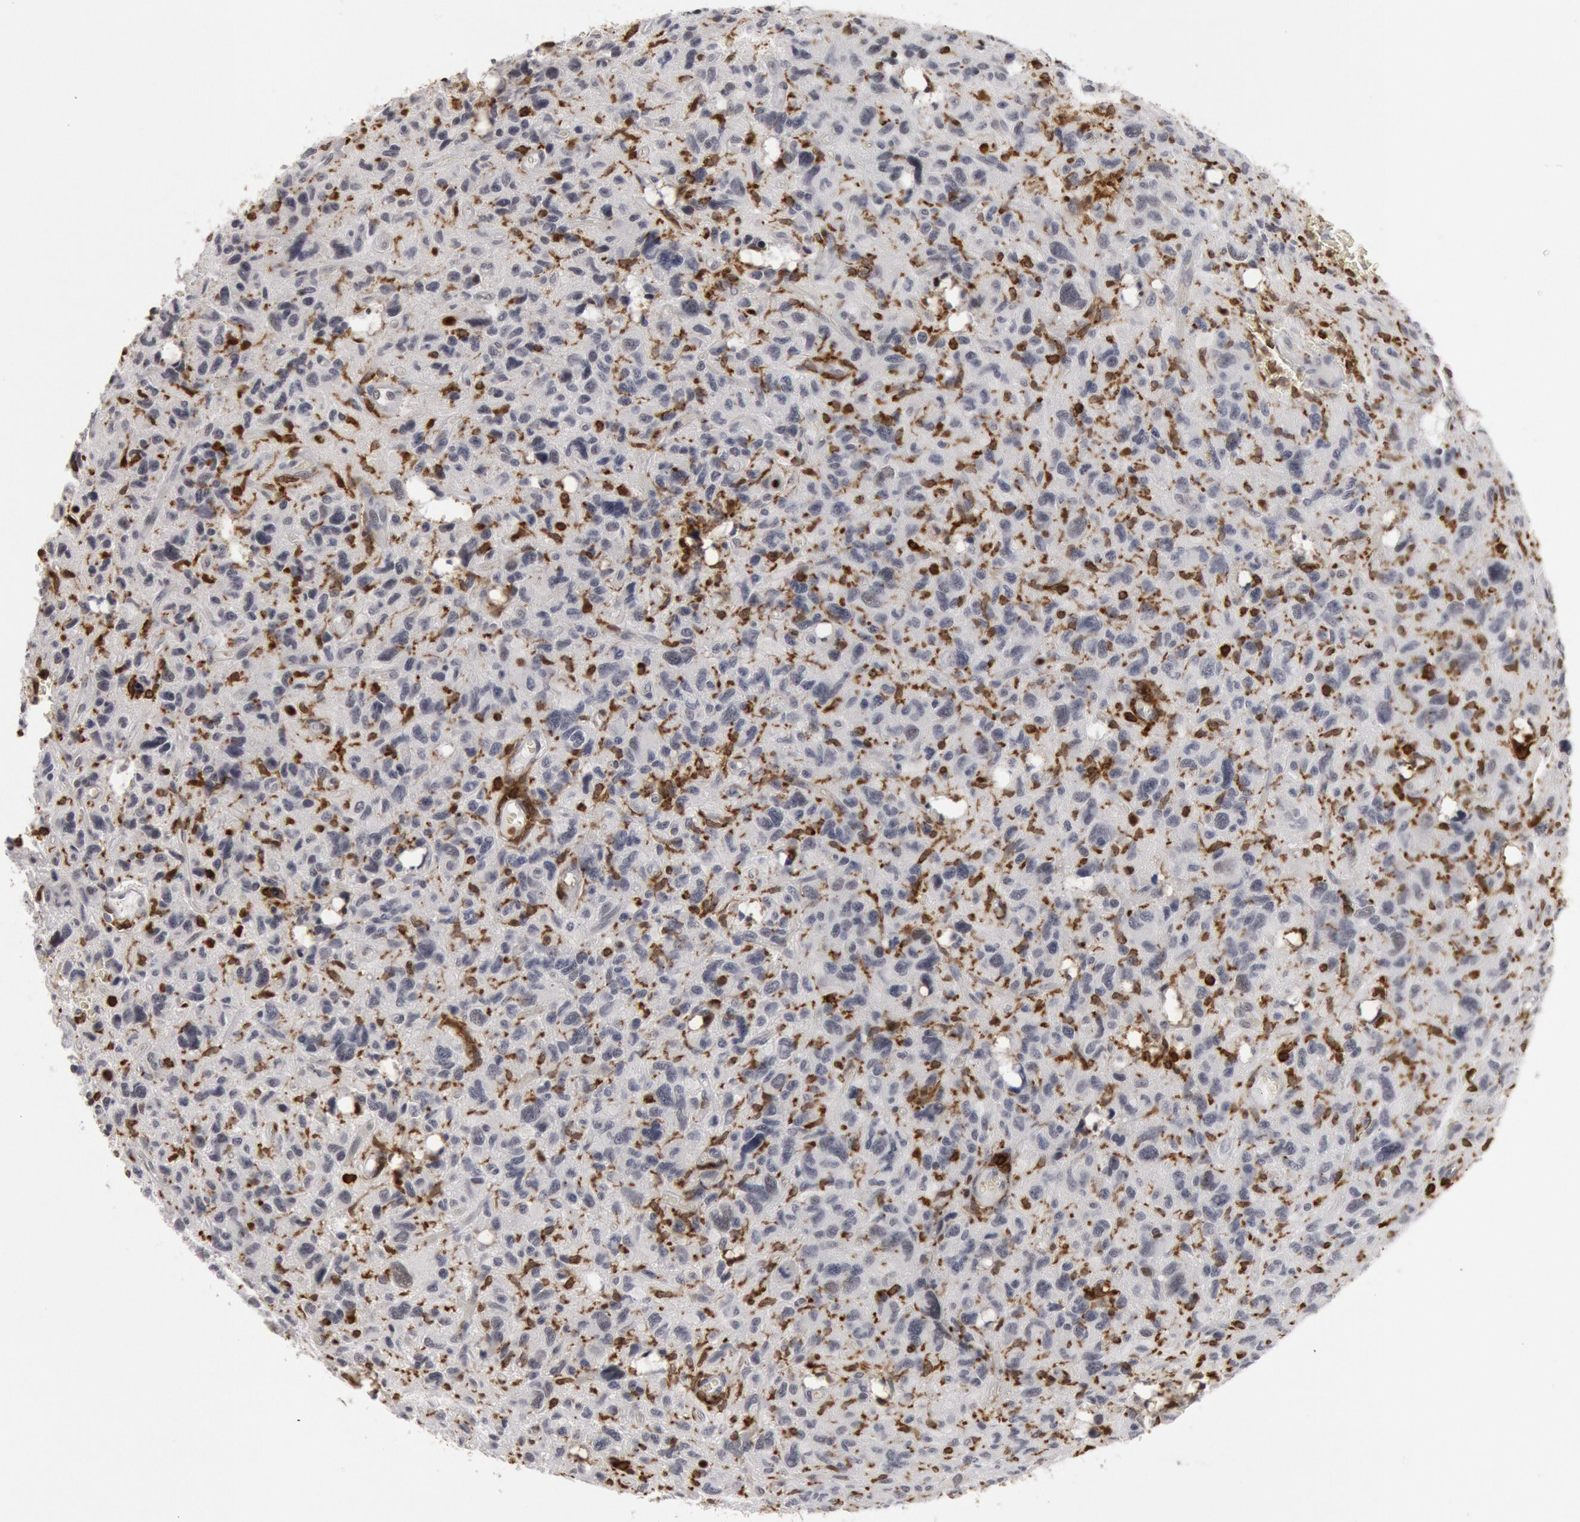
{"staining": {"intensity": "strong", "quantity": "<25%", "location": "nuclear"}, "tissue": "glioma", "cell_type": "Tumor cells", "image_type": "cancer", "snomed": [{"axis": "morphology", "description": "Glioma, malignant, High grade"}, {"axis": "topography", "description": "Brain"}], "caption": "Tumor cells exhibit strong nuclear expression in approximately <25% of cells in glioma. (Brightfield microscopy of DAB IHC at high magnification).", "gene": "PTPN6", "patient": {"sex": "female", "age": 60}}